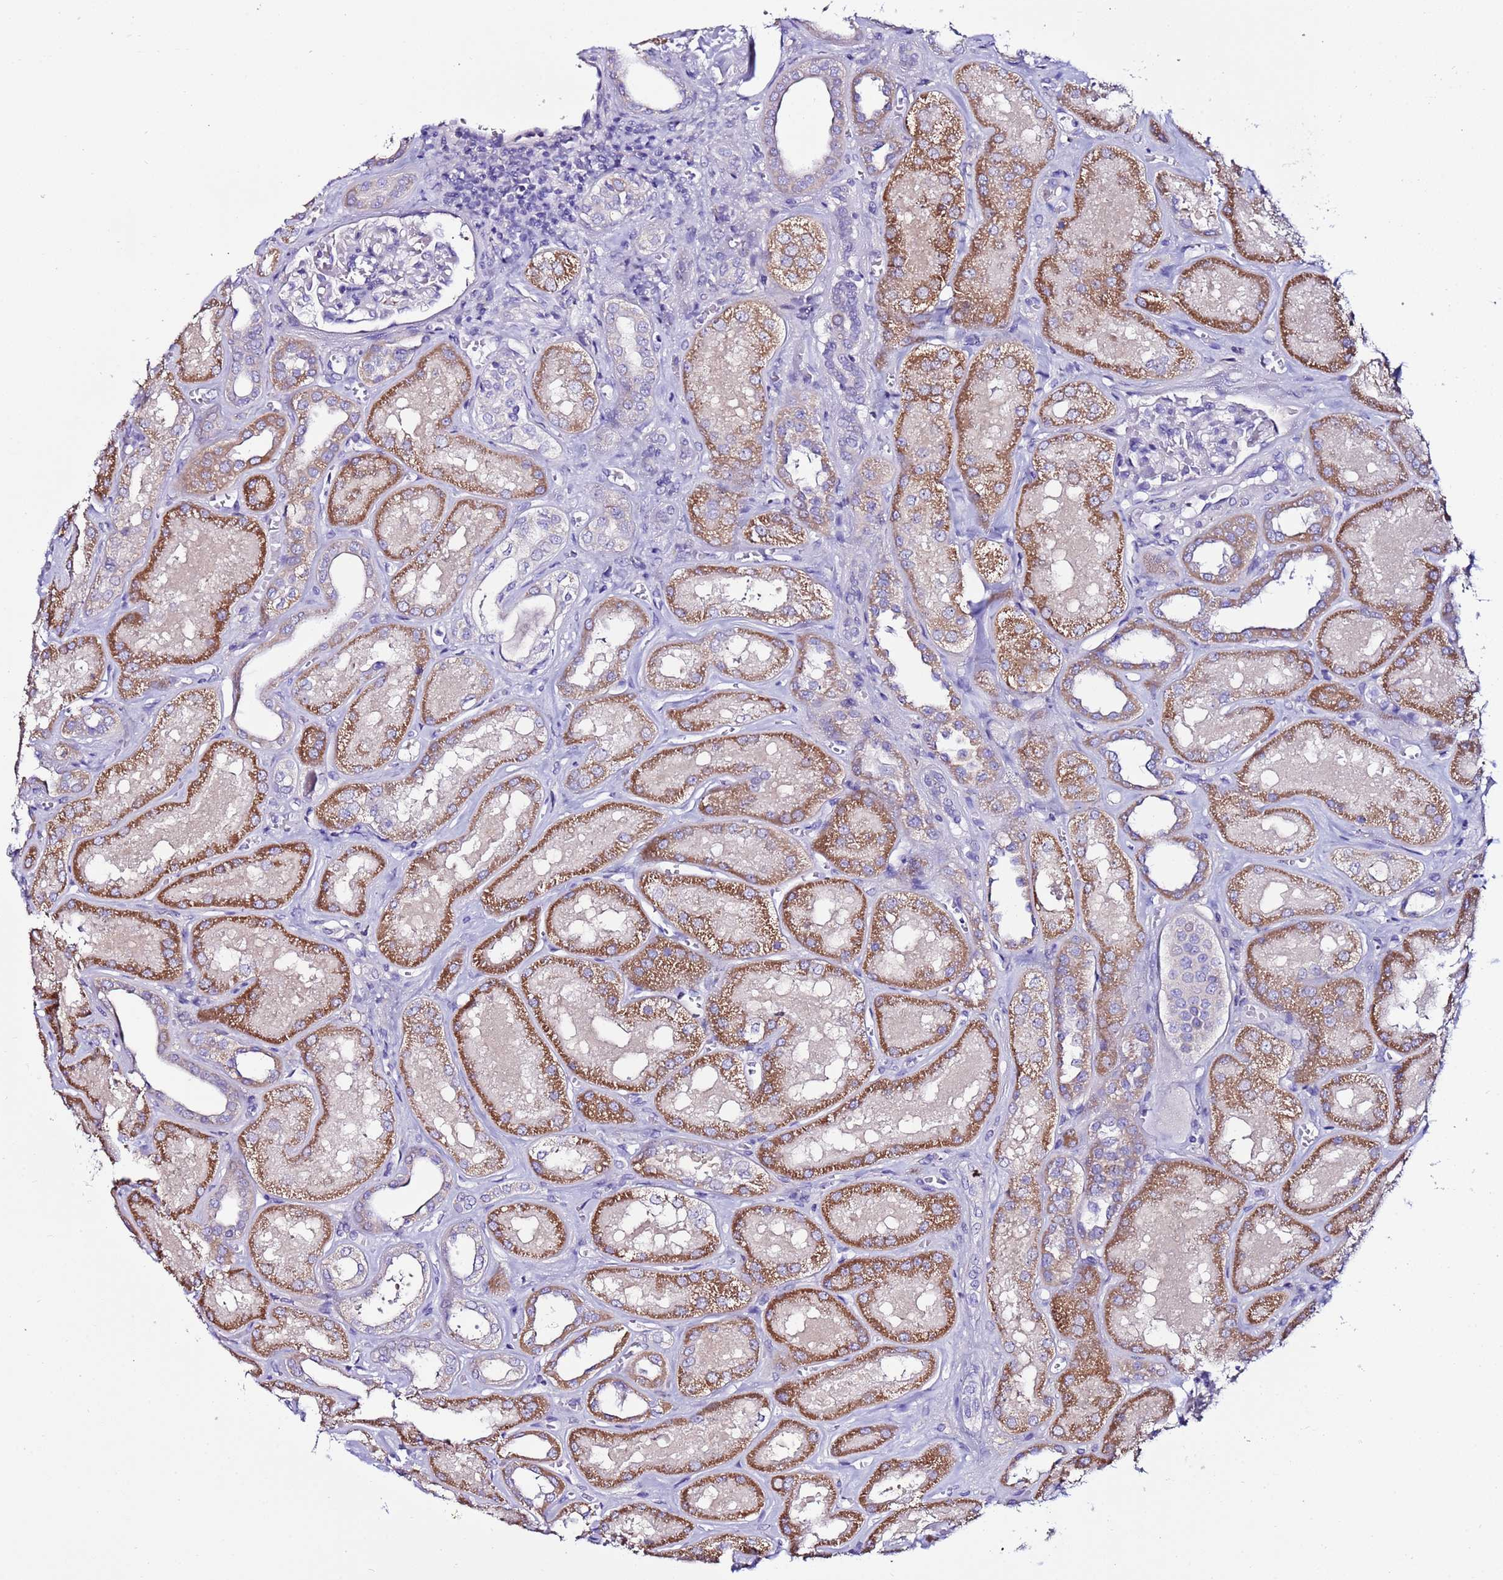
{"staining": {"intensity": "negative", "quantity": "none", "location": "none"}, "tissue": "kidney", "cell_type": "Cells in glomeruli", "image_type": "normal", "snomed": [{"axis": "morphology", "description": "Normal tissue, NOS"}, {"axis": "morphology", "description": "Adenocarcinoma, NOS"}, {"axis": "topography", "description": "Kidney"}], "caption": "Unremarkable kidney was stained to show a protein in brown. There is no significant positivity in cells in glomeruli. The staining is performed using DAB (3,3'-diaminobenzidine) brown chromogen with nuclei counter-stained in using hematoxylin.", "gene": "MYBPC3", "patient": {"sex": "female", "age": 68}}